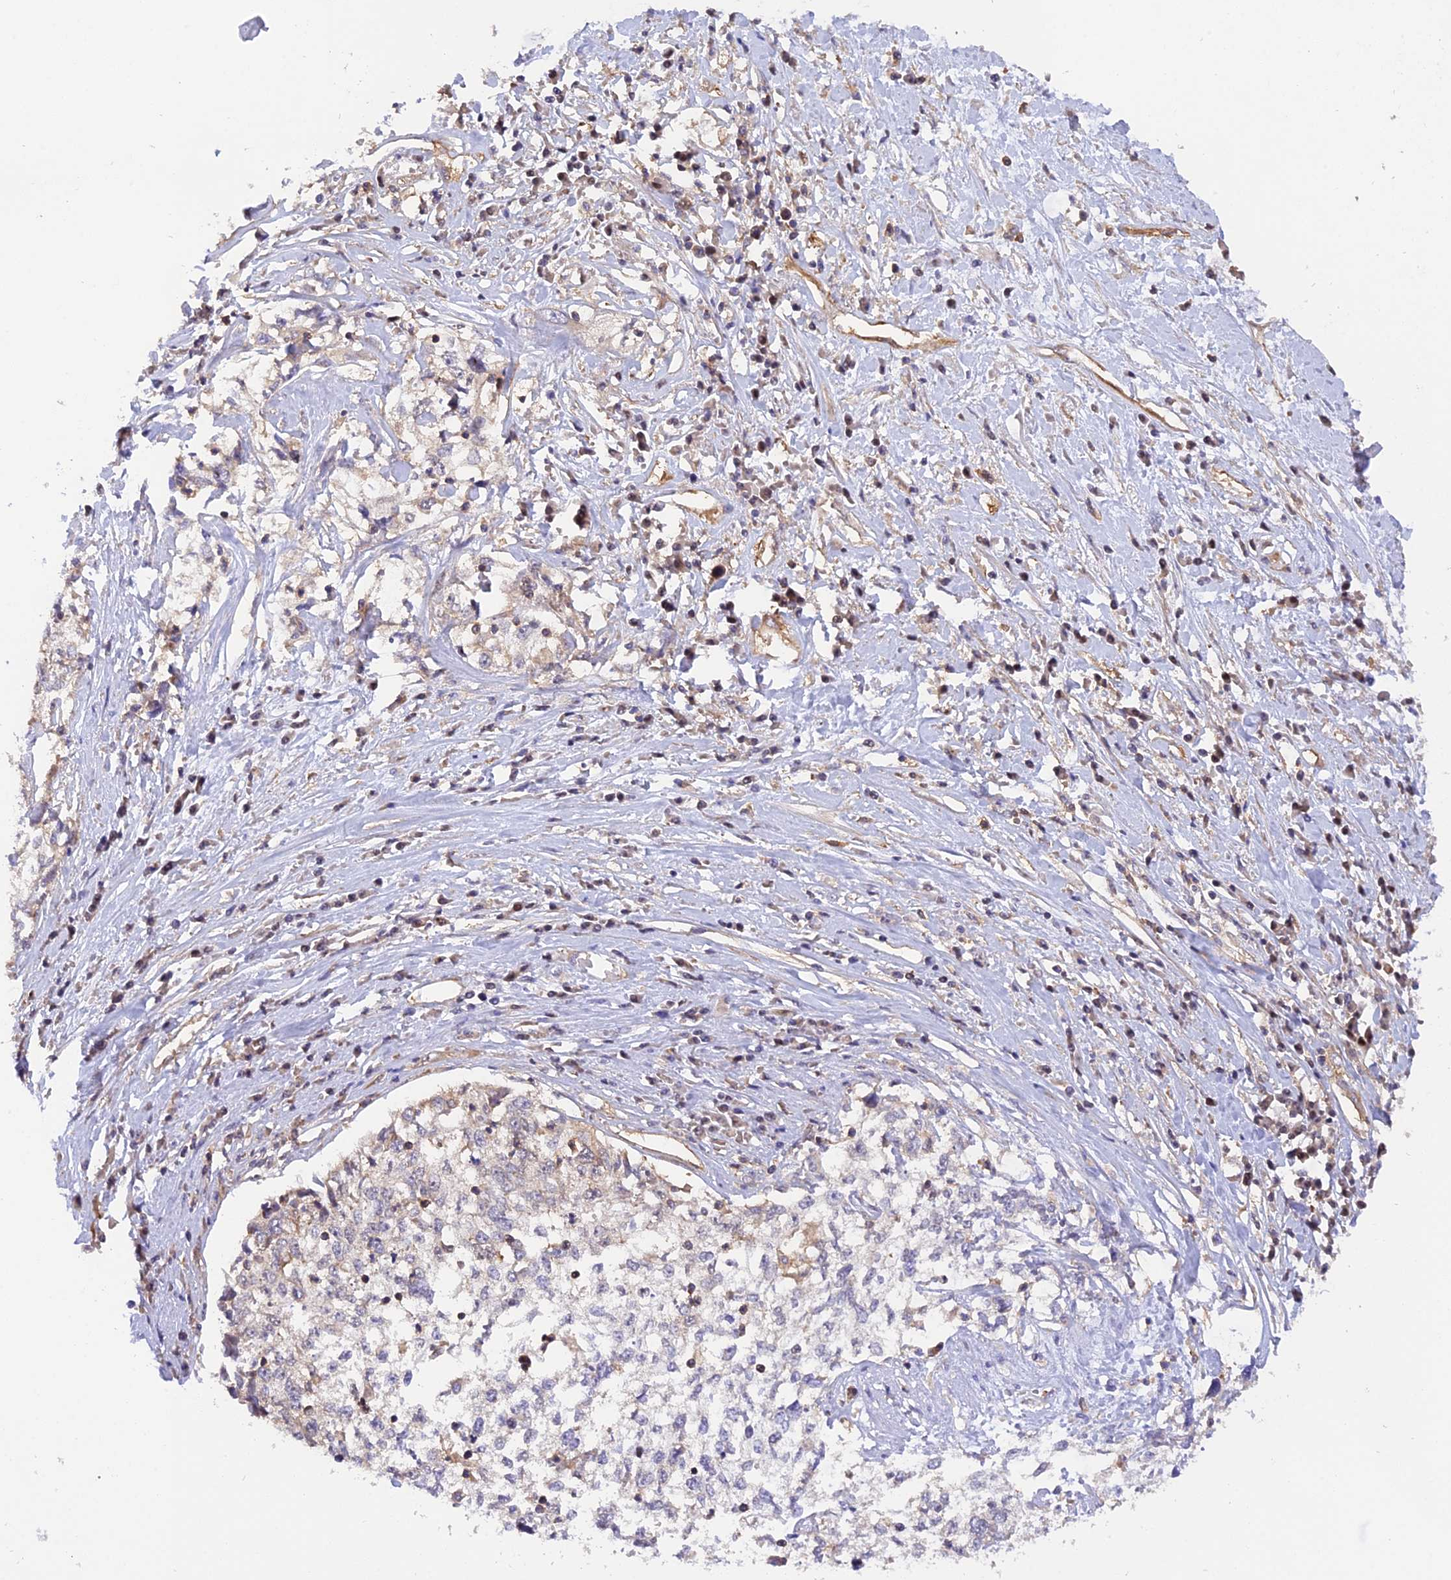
{"staining": {"intensity": "negative", "quantity": "none", "location": "none"}, "tissue": "cervical cancer", "cell_type": "Tumor cells", "image_type": "cancer", "snomed": [{"axis": "morphology", "description": "Squamous cell carcinoma, NOS"}, {"axis": "topography", "description": "Cervix"}], "caption": "DAB immunohistochemical staining of human cervical squamous cell carcinoma exhibits no significant positivity in tumor cells.", "gene": "C5orf22", "patient": {"sex": "female", "age": 57}}